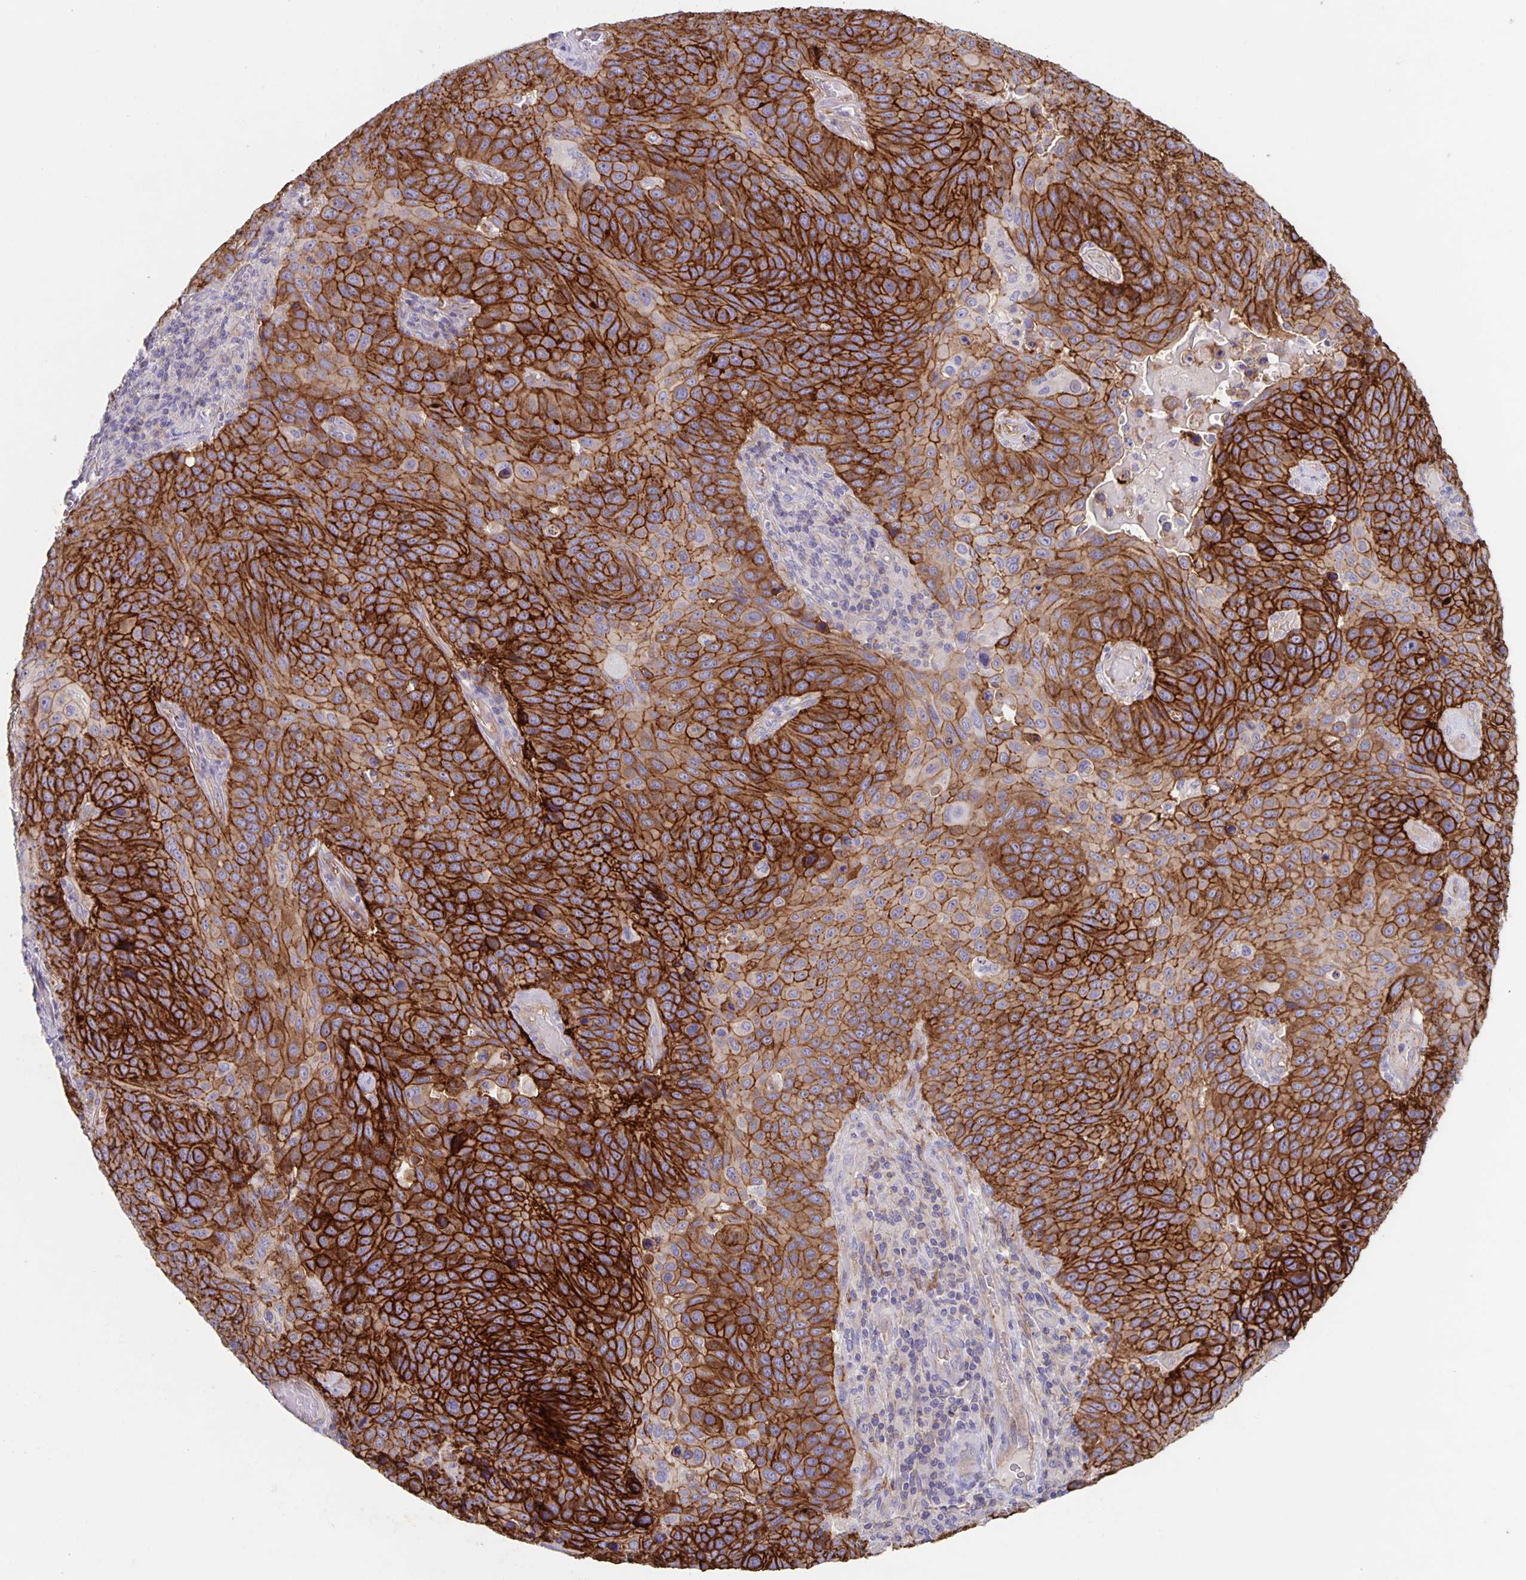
{"staining": {"intensity": "strong", "quantity": ">75%", "location": "cytoplasmic/membranous"}, "tissue": "lung cancer", "cell_type": "Tumor cells", "image_type": "cancer", "snomed": [{"axis": "morphology", "description": "Squamous cell carcinoma, NOS"}, {"axis": "topography", "description": "Lung"}], "caption": "Tumor cells exhibit high levels of strong cytoplasmic/membranous positivity in about >75% of cells in lung squamous cell carcinoma.", "gene": "ITGA2", "patient": {"sex": "male", "age": 68}}